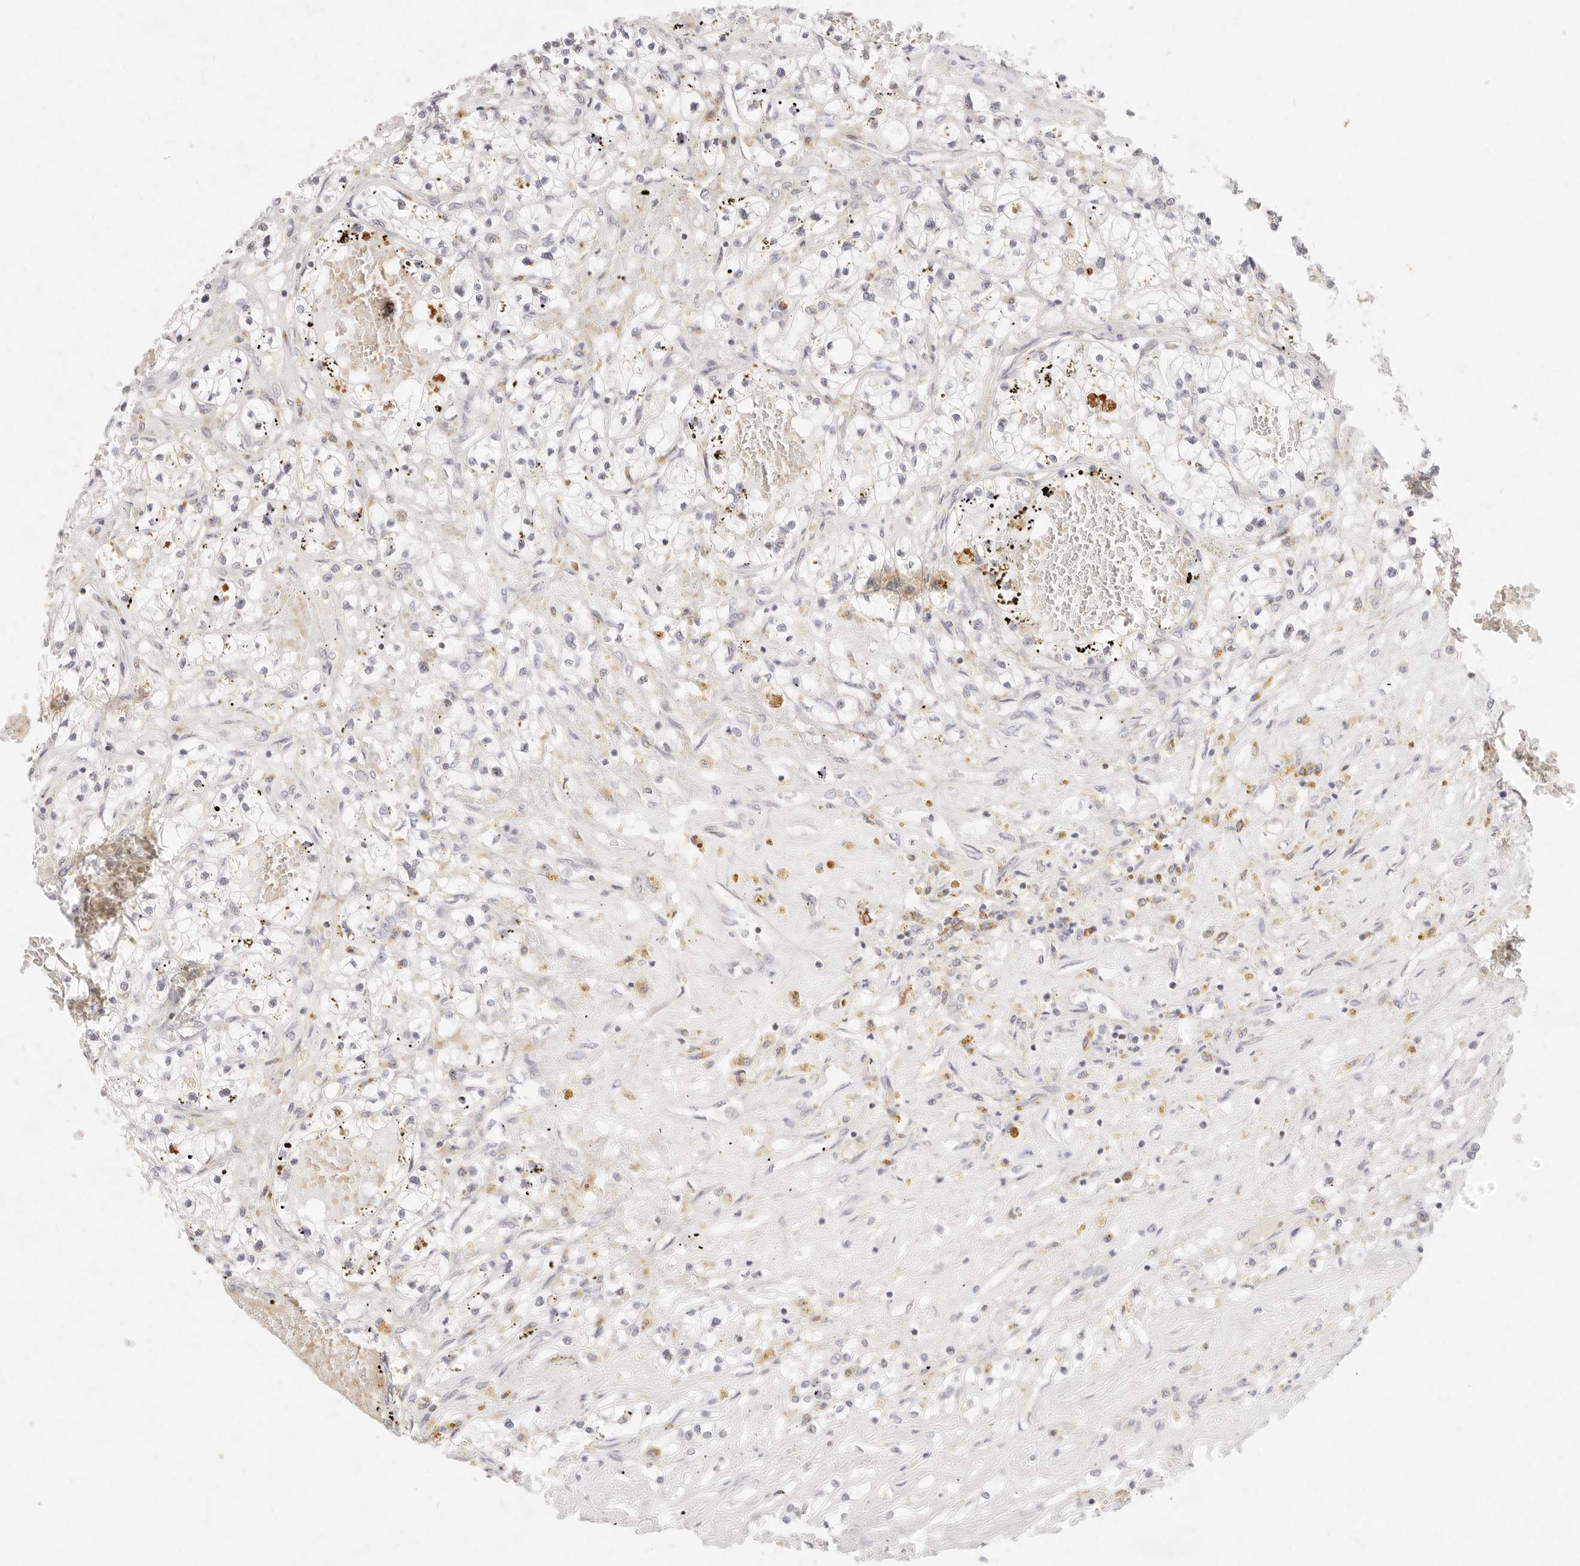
{"staining": {"intensity": "negative", "quantity": "none", "location": "none"}, "tissue": "renal cancer", "cell_type": "Tumor cells", "image_type": "cancer", "snomed": [{"axis": "morphology", "description": "Normal tissue, NOS"}, {"axis": "morphology", "description": "Adenocarcinoma, NOS"}, {"axis": "topography", "description": "Kidney"}], "caption": "Photomicrograph shows no significant protein positivity in tumor cells of renal adenocarcinoma.", "gene": "ASCL3", "patient": {"sex": "male", "age": 68}}